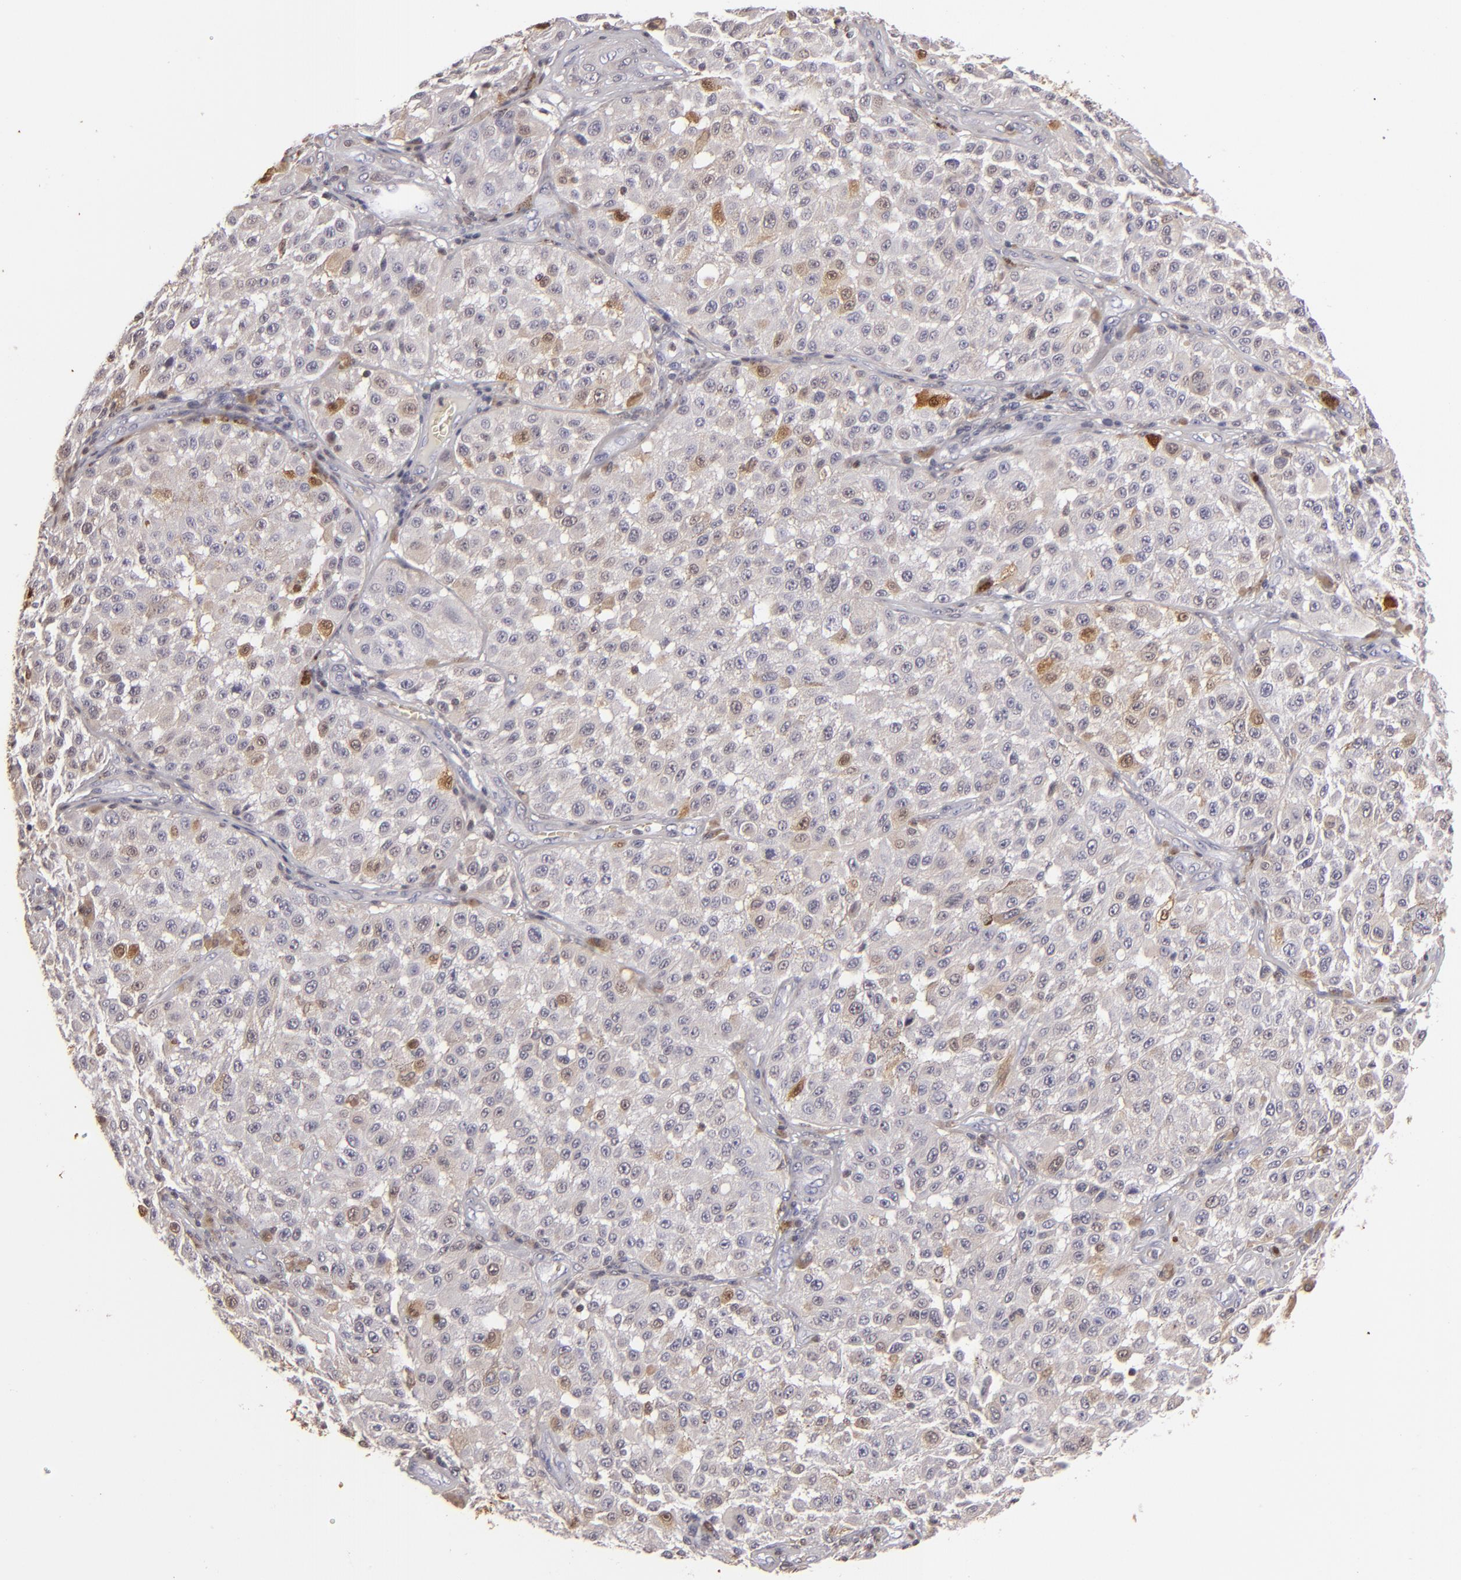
{"staining": {"intensity": "weak", "quantity": "<25%", "location": "cytoplasmic/membranous,nuclear"}, "tissue": "melanoma", "cell_type": "Tumor cells", "image_type": "cancer", "snomed": [{"axis": "morphology", "description": "Malignant melanoma, NOS"}, {"axis": "topography", "description": "Skin"}], "caption": "IHC image of neoplastic tissue: malignant melanoma stained with DAB shows no significant protein positivity in tumor cells. Nuclei are stained in blue.", "gene": "S100A2", "patient": {"sex": "female", "age": 64}}